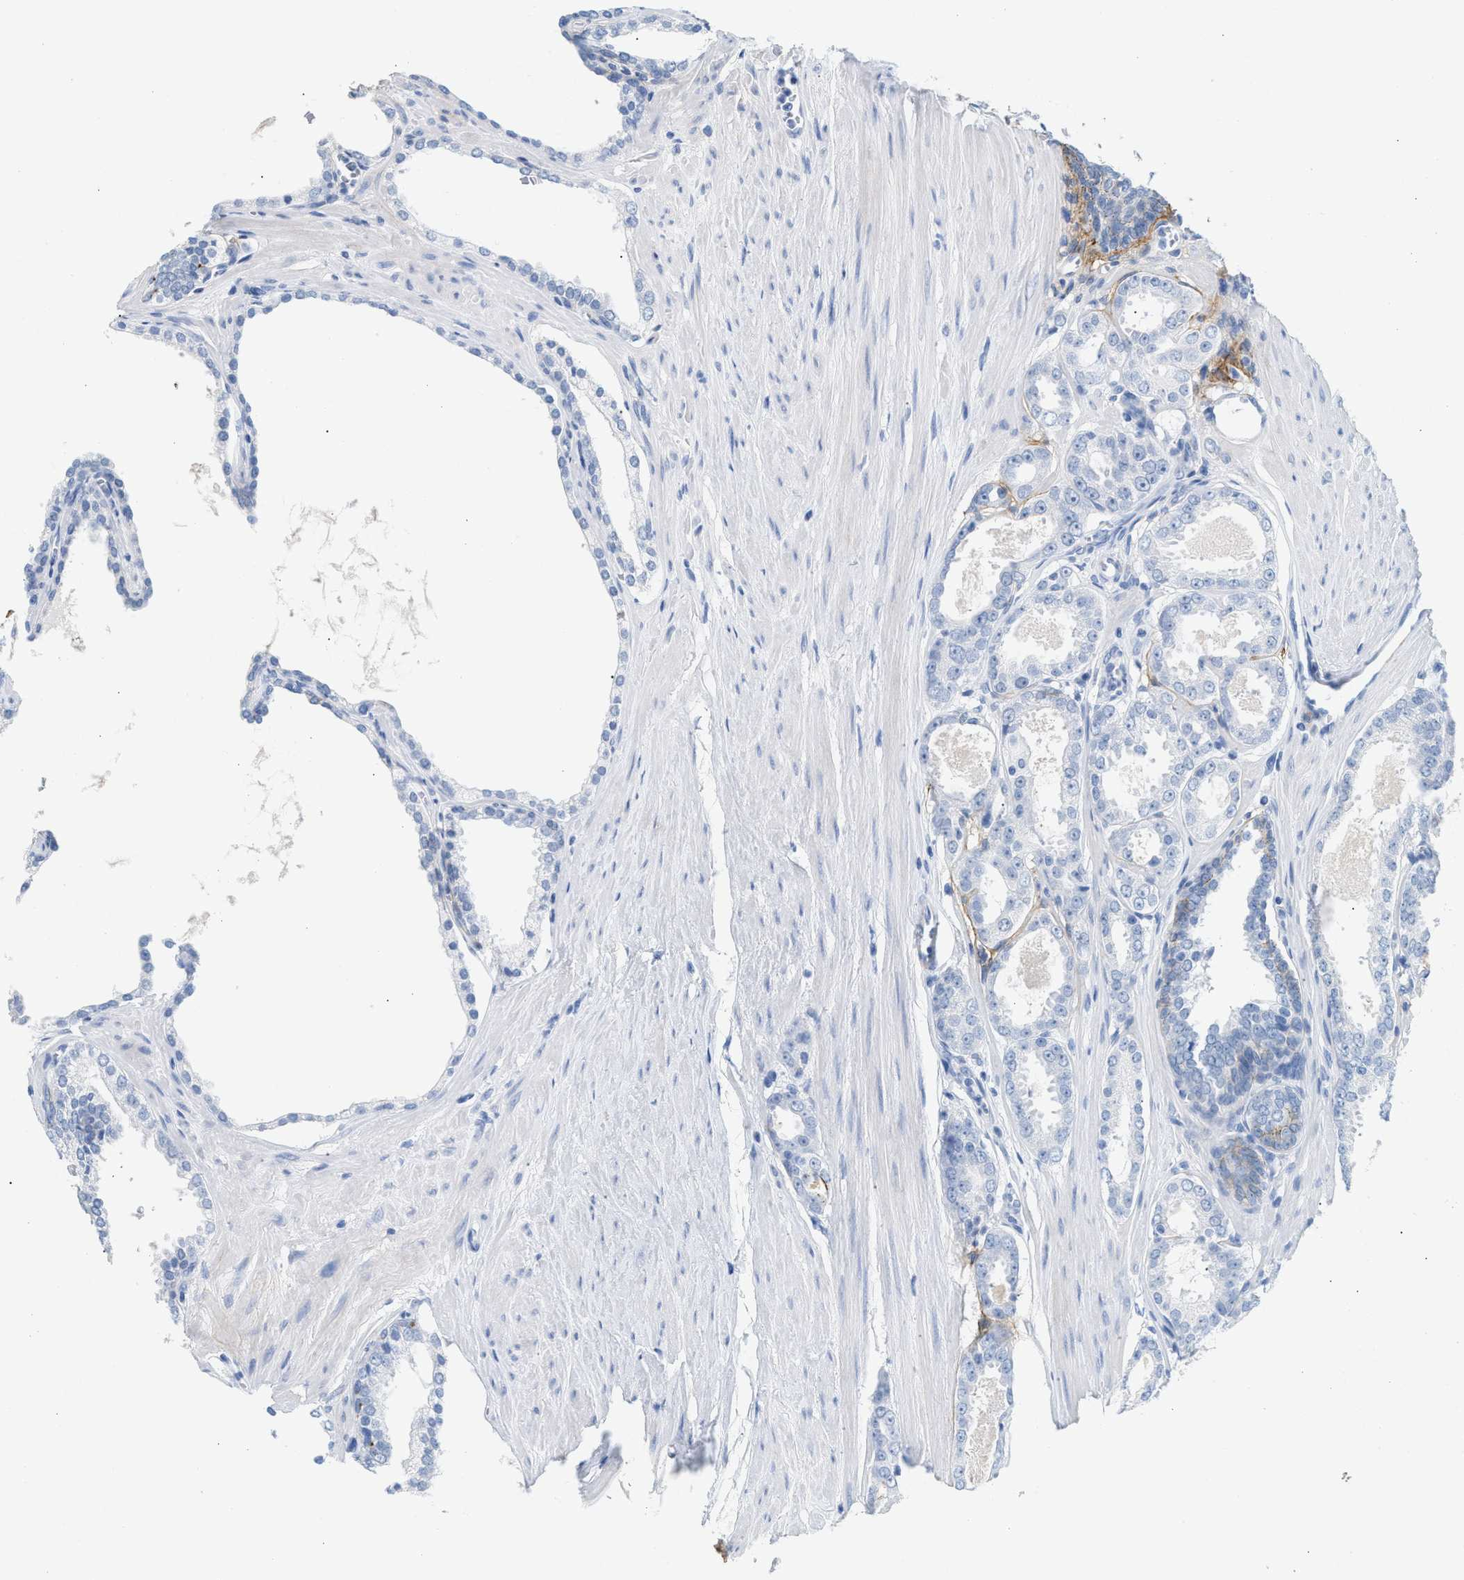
{"staining": {"intensity": "negative", "quantity": "none", "location": "none"}, "tissue": "prostate cancer", "cell_type": "Tumor cells", "image_type": "cancer", "snomed": [{"axis": "morphology", "description": "Adenocarcinoma, Low grade"}, {"axis": "topography", "description": "Prostate"}], "caption": "Tumor cells are negative for protein expression in human prostate low-grade adenocarcinoma.", "gene": "TNR", "patient": {"sex": "male", "age": 57}}